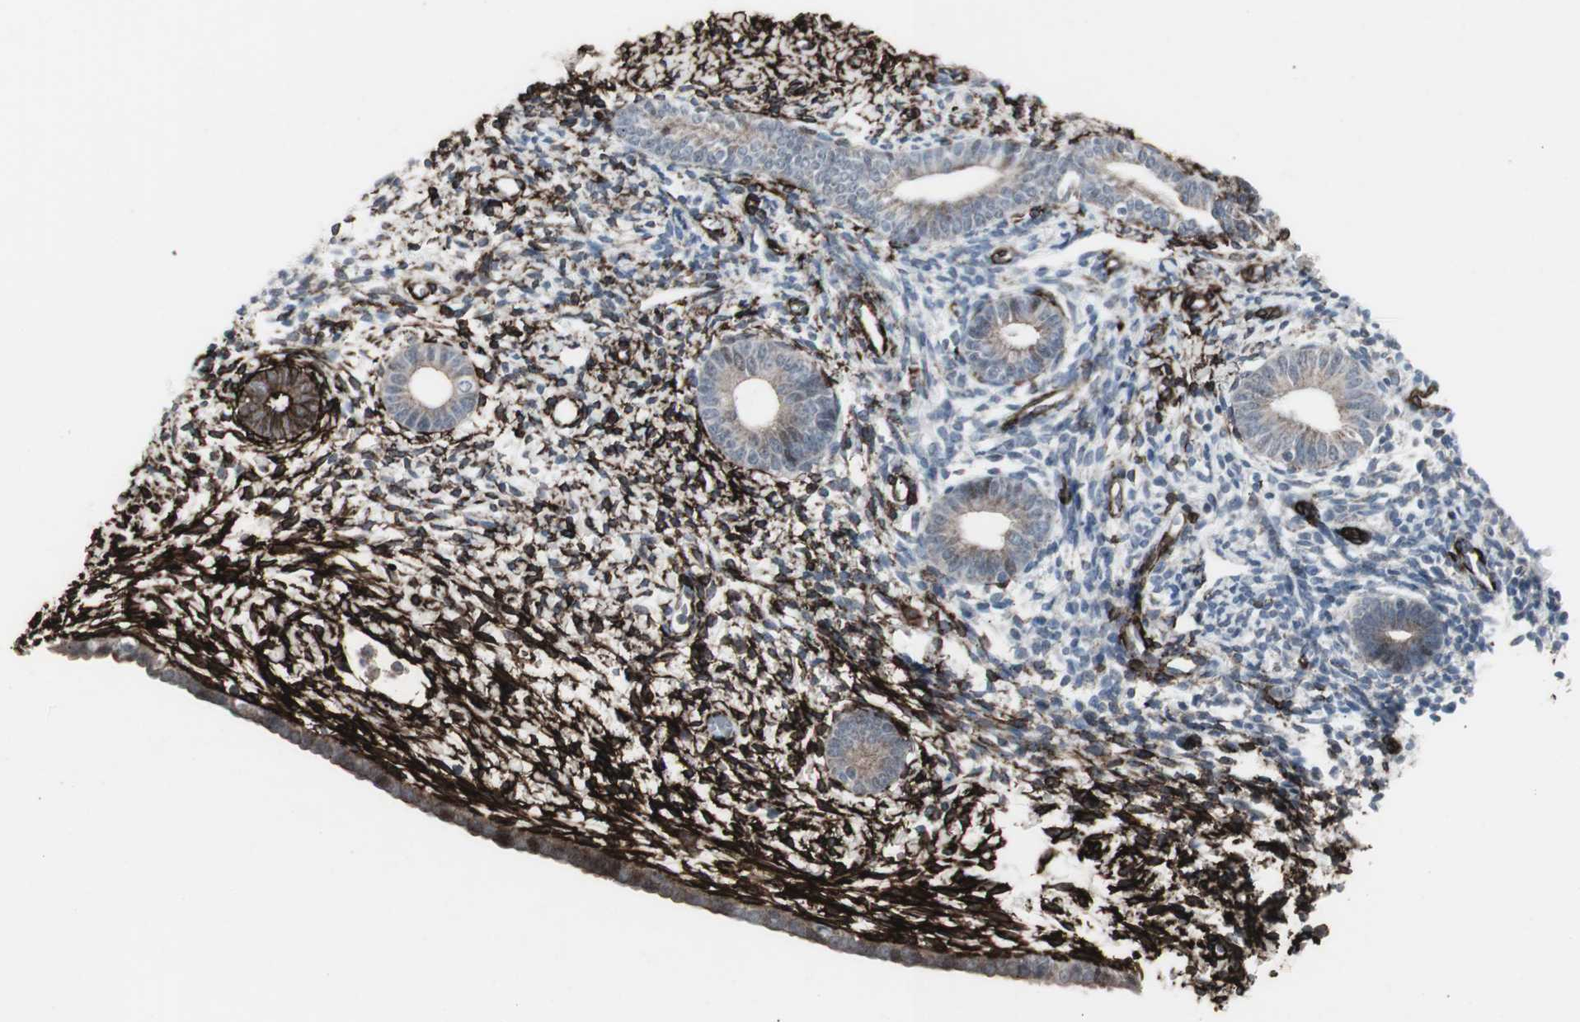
{"staining": {"intensity": "strong", "quantity": ">75%", "location": "cytoplasmic/membranous"}, "tissue": "endometrium", "cell_type": "Cells in endometrial stroma", "image_type": "normal", "snomed": [{"axis": "morphology", "description": "Normal tissue, NOS"}, {"axis": "topography", "description": "Endometrium"}], "caption": "Protein expression analysis of normal endometrium exhibits strong cytoplasmic/membranous staining in approximately >75% of cells in endometrial stroma. The staining was performed using DAB to visualize the protein expression in brown, while the nuclei were stained in blue with hematoxylin (Magnification: 20x).", "gene": "PDGFA", "patient": {"sex": "female", "age": 71}}